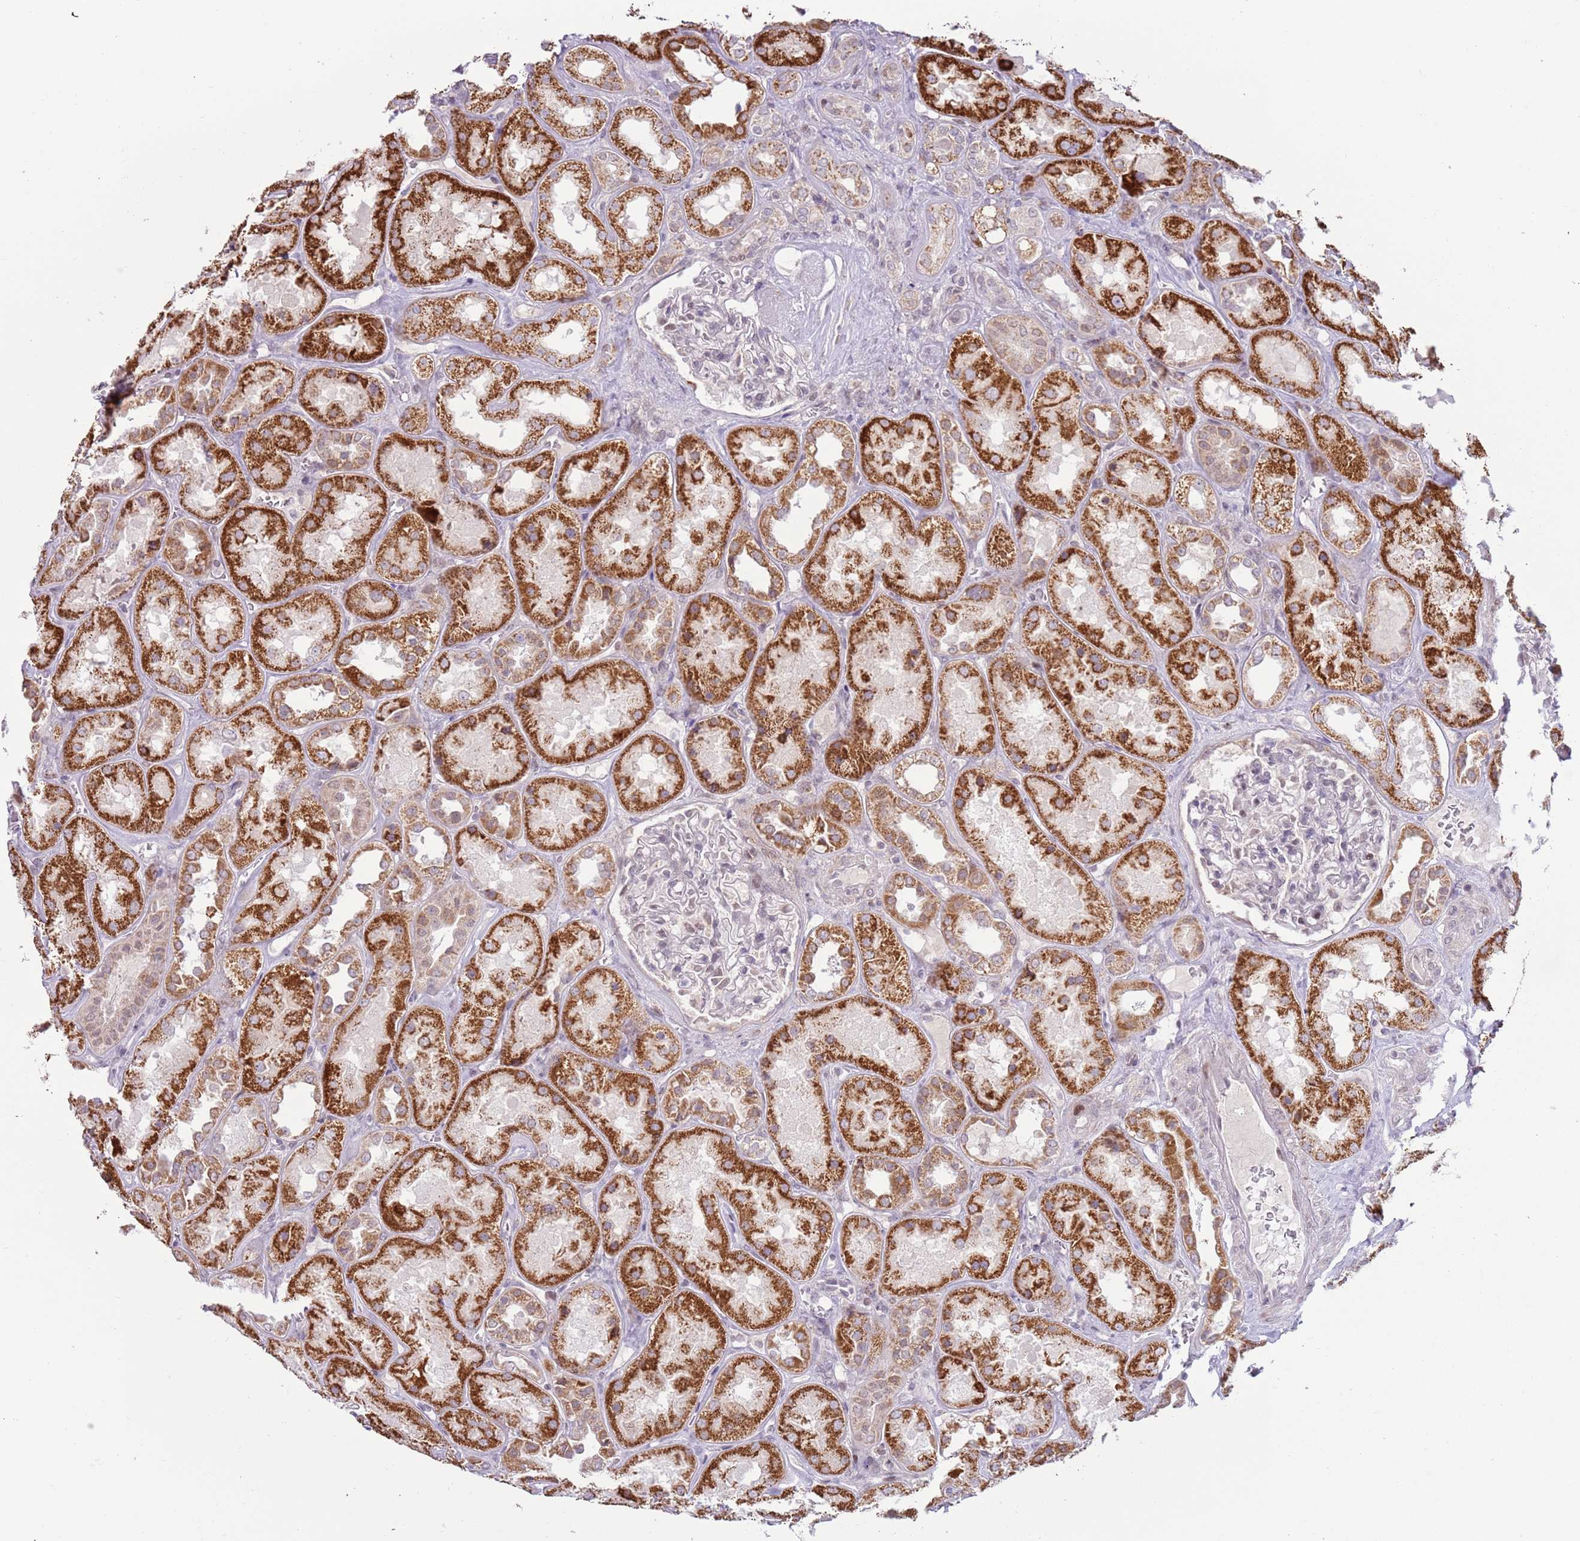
{"staining": {"intensity": "moderate", "quantity": "<25%", "location": "nuclear"}, "tissue": "kidney", "cell_type": "Cells in glomeruli", "image_type": "normal", "snomed": [{"axis": "morphology", "description": "Normal tissue, NOS"}, {"axis": "topography", "description": "Kidney"}], "caption": "Moderate nuclear staining is appreciated in approximately <25% of cells in glomeruli in unremarkable kidney.", "gene": "MLLT11", "patient": {"sex": "male", "age": 70}}